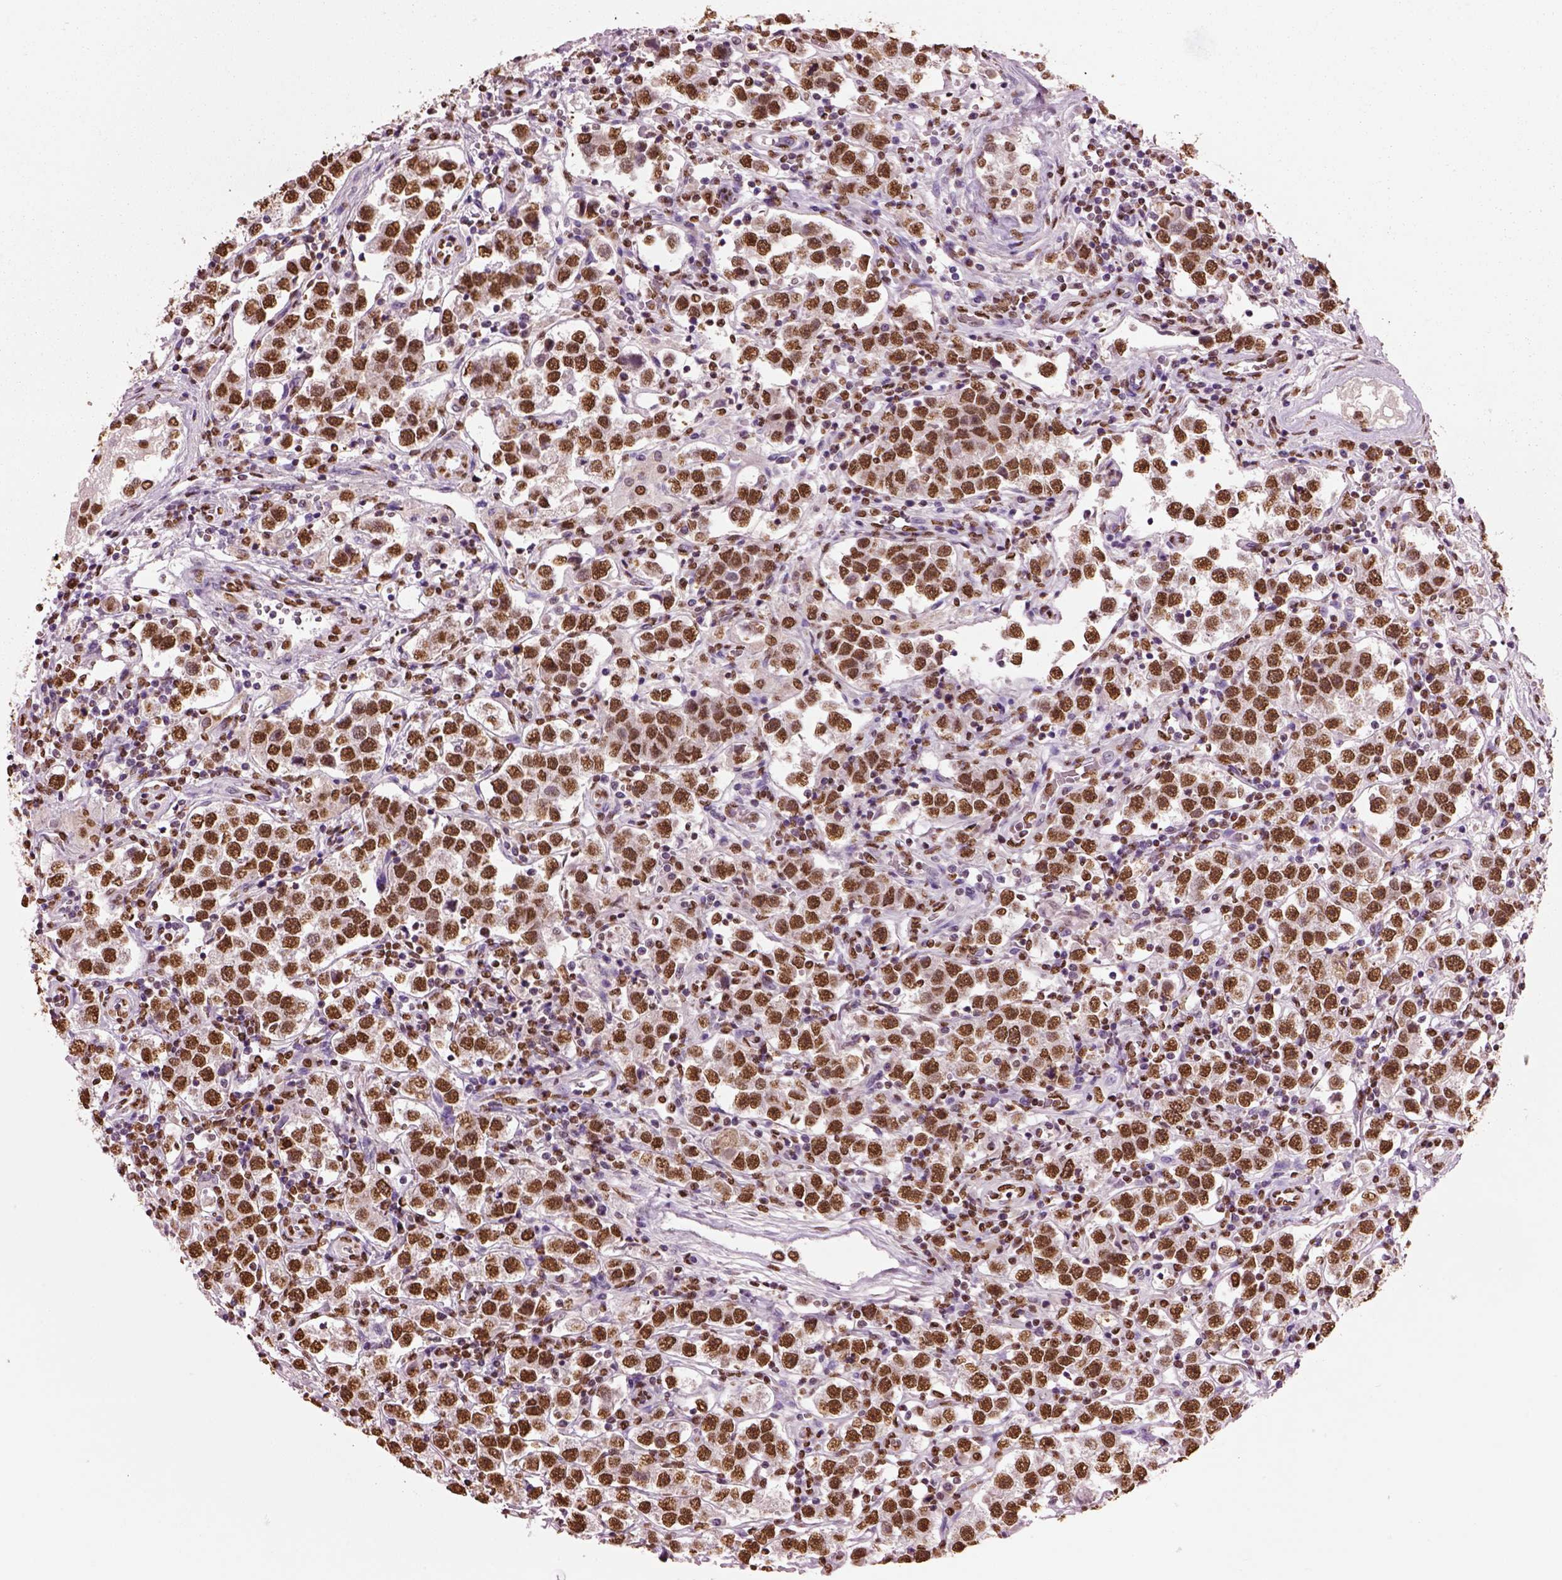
{"staining": {"intensity": "moderate", "quantity": ">75%", "location": "nuclear"}, "tissue": "testis cancer", "cell_type": "Tumor cells", "image_type": "cancer", "snomed": [{"axis": "morphology", "description": "Seminoma, NOS"}, {"axis": "topography", "description": "Testis"}], "caption": "Tumor cells display moderate nuclear positivity in about >75% of cells in testis seminoma. Immunohistochemistry (ihc) stains the protein in brown and the nuclei are stained blue.", "gene": "DDX3X", "patient": {"sex": "male", "age": 37}}